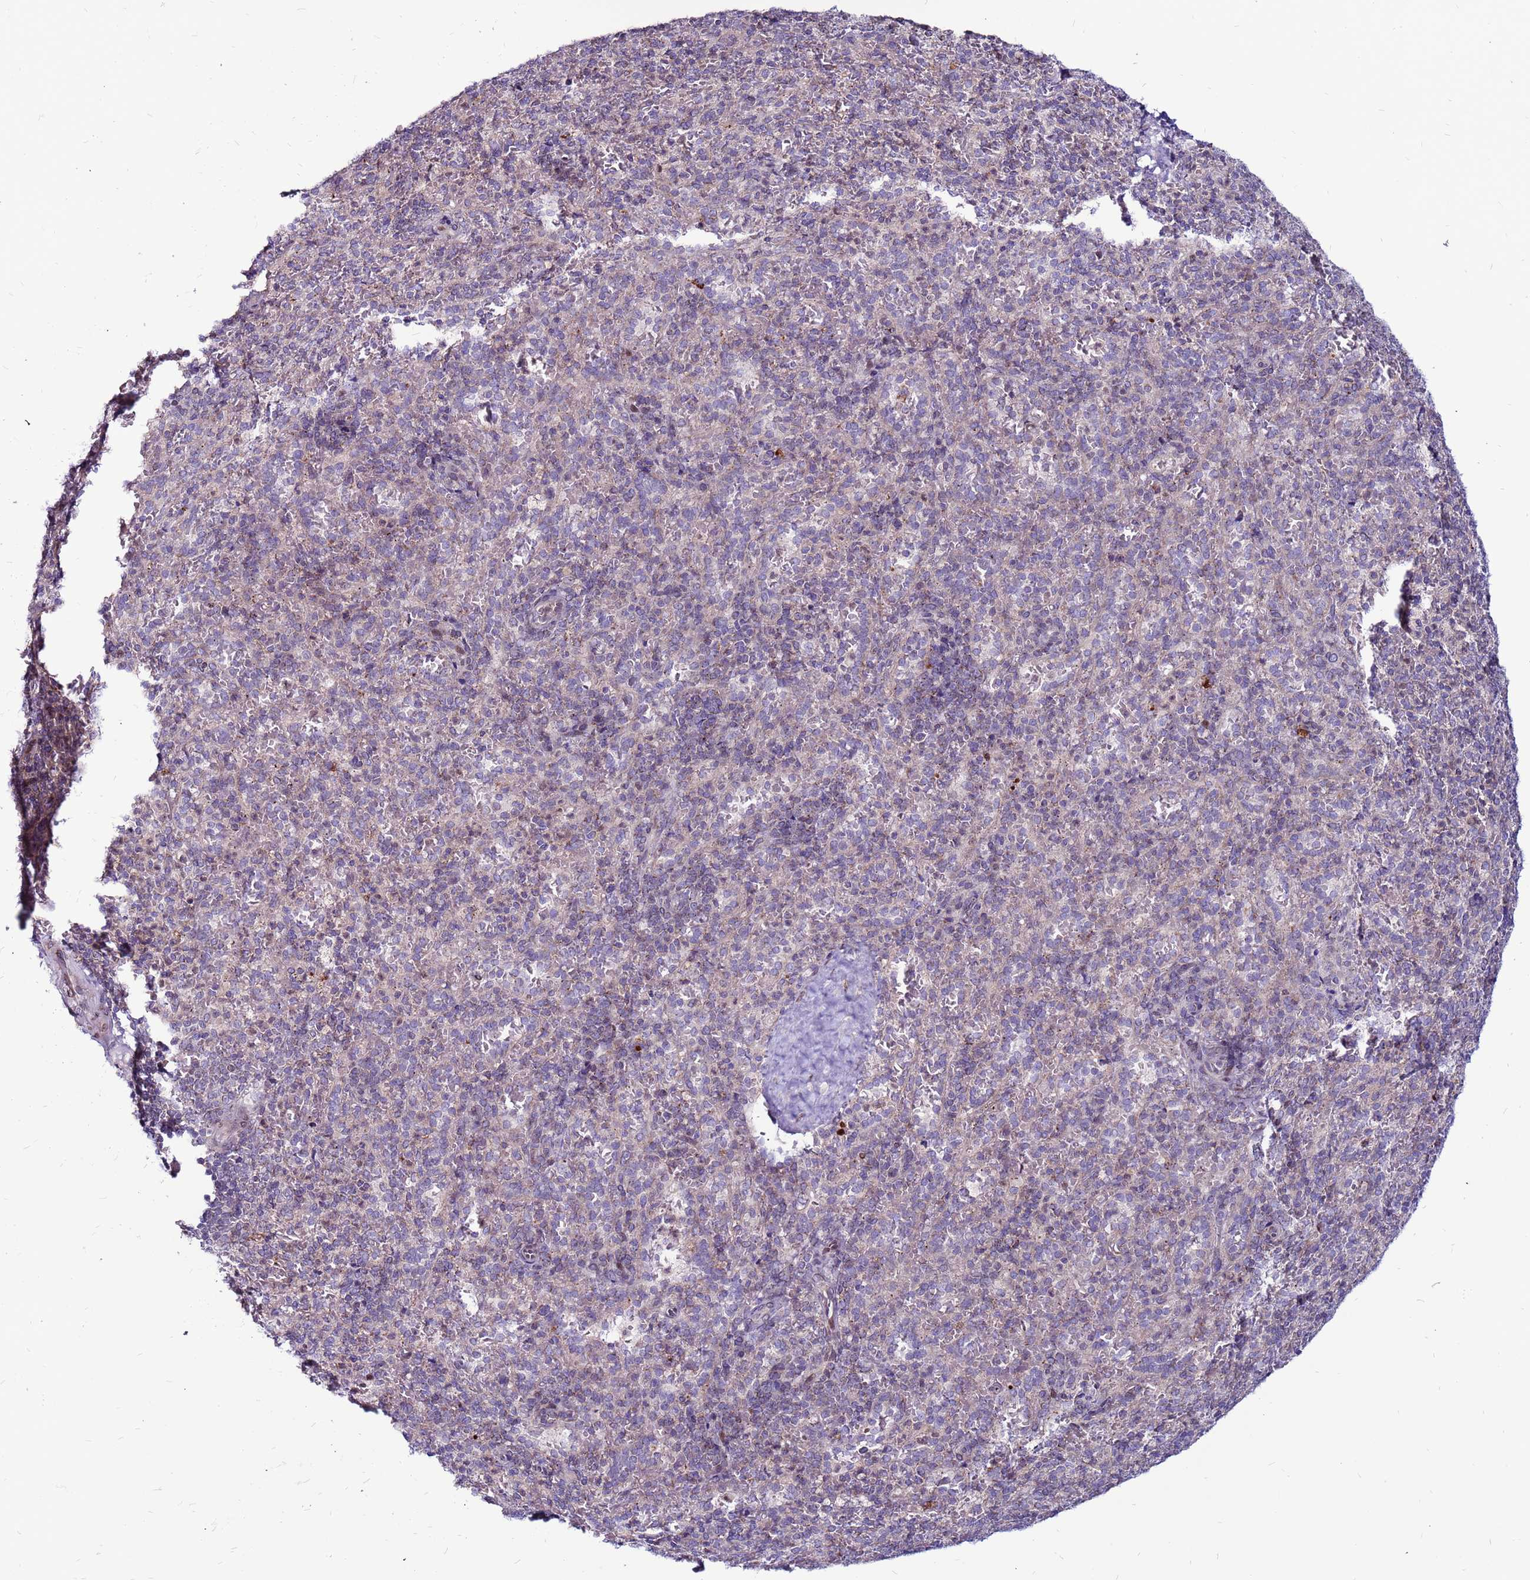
{"staining": {"intensity": "negative", "quantity": "none", "location": "none"}, "tissue": "spleen", "cell_type": "Cells in red pulp", "image_type": "normal", "snomed": [{"axis": "morphology", "description": "Normal tissue, NOS"}, {"axis": "topography", "description": "Spleen"}], "caption": "The immunohistochemistry photomicrograph has no significant staining in cells in red pulp of spleen. (Brightfield microscopy of DAB (3,3'-diaminobenzidine) immunohistochemistry (IHC) at high magnification).", "gene": "CCDC71", "patient": {"sex": "female", "age": 21}}